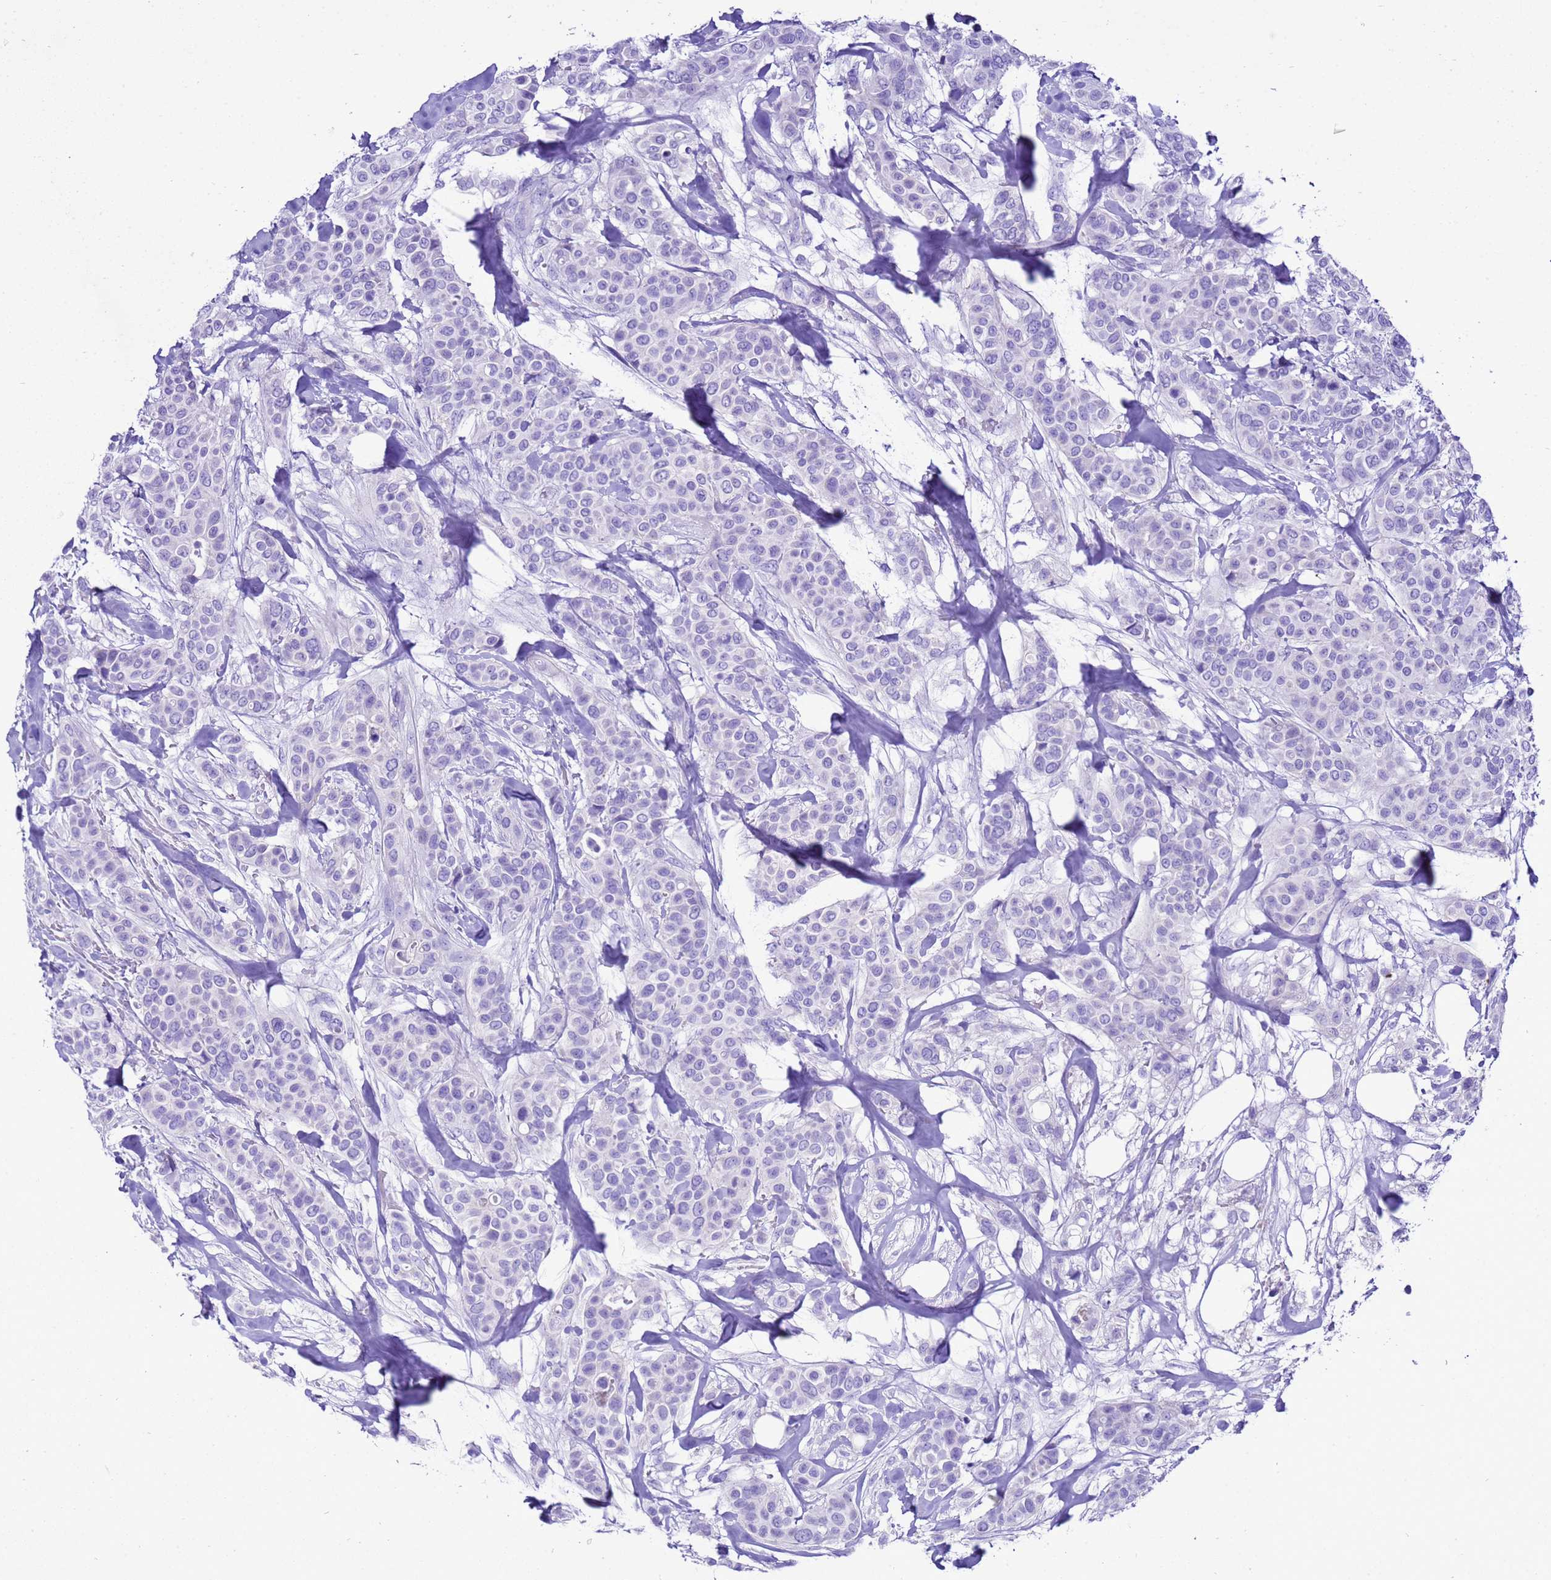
{"staining": {"intensity": "negative", "quantity": "none", "location": "none"}, "tissue": "breast cancer", "cell_type": "Tumor cells", "image_type": "cancer", "snomed": [{"axis": "morphology", "description": "Lobular carcinoma"}, {"axis": "topography", "description": "Breast"}], "caption": "Tumor cells show no significant protein staining in breast cancer.", "gene": "BEST2", "patient": {"sex": "female", "age": 51}}